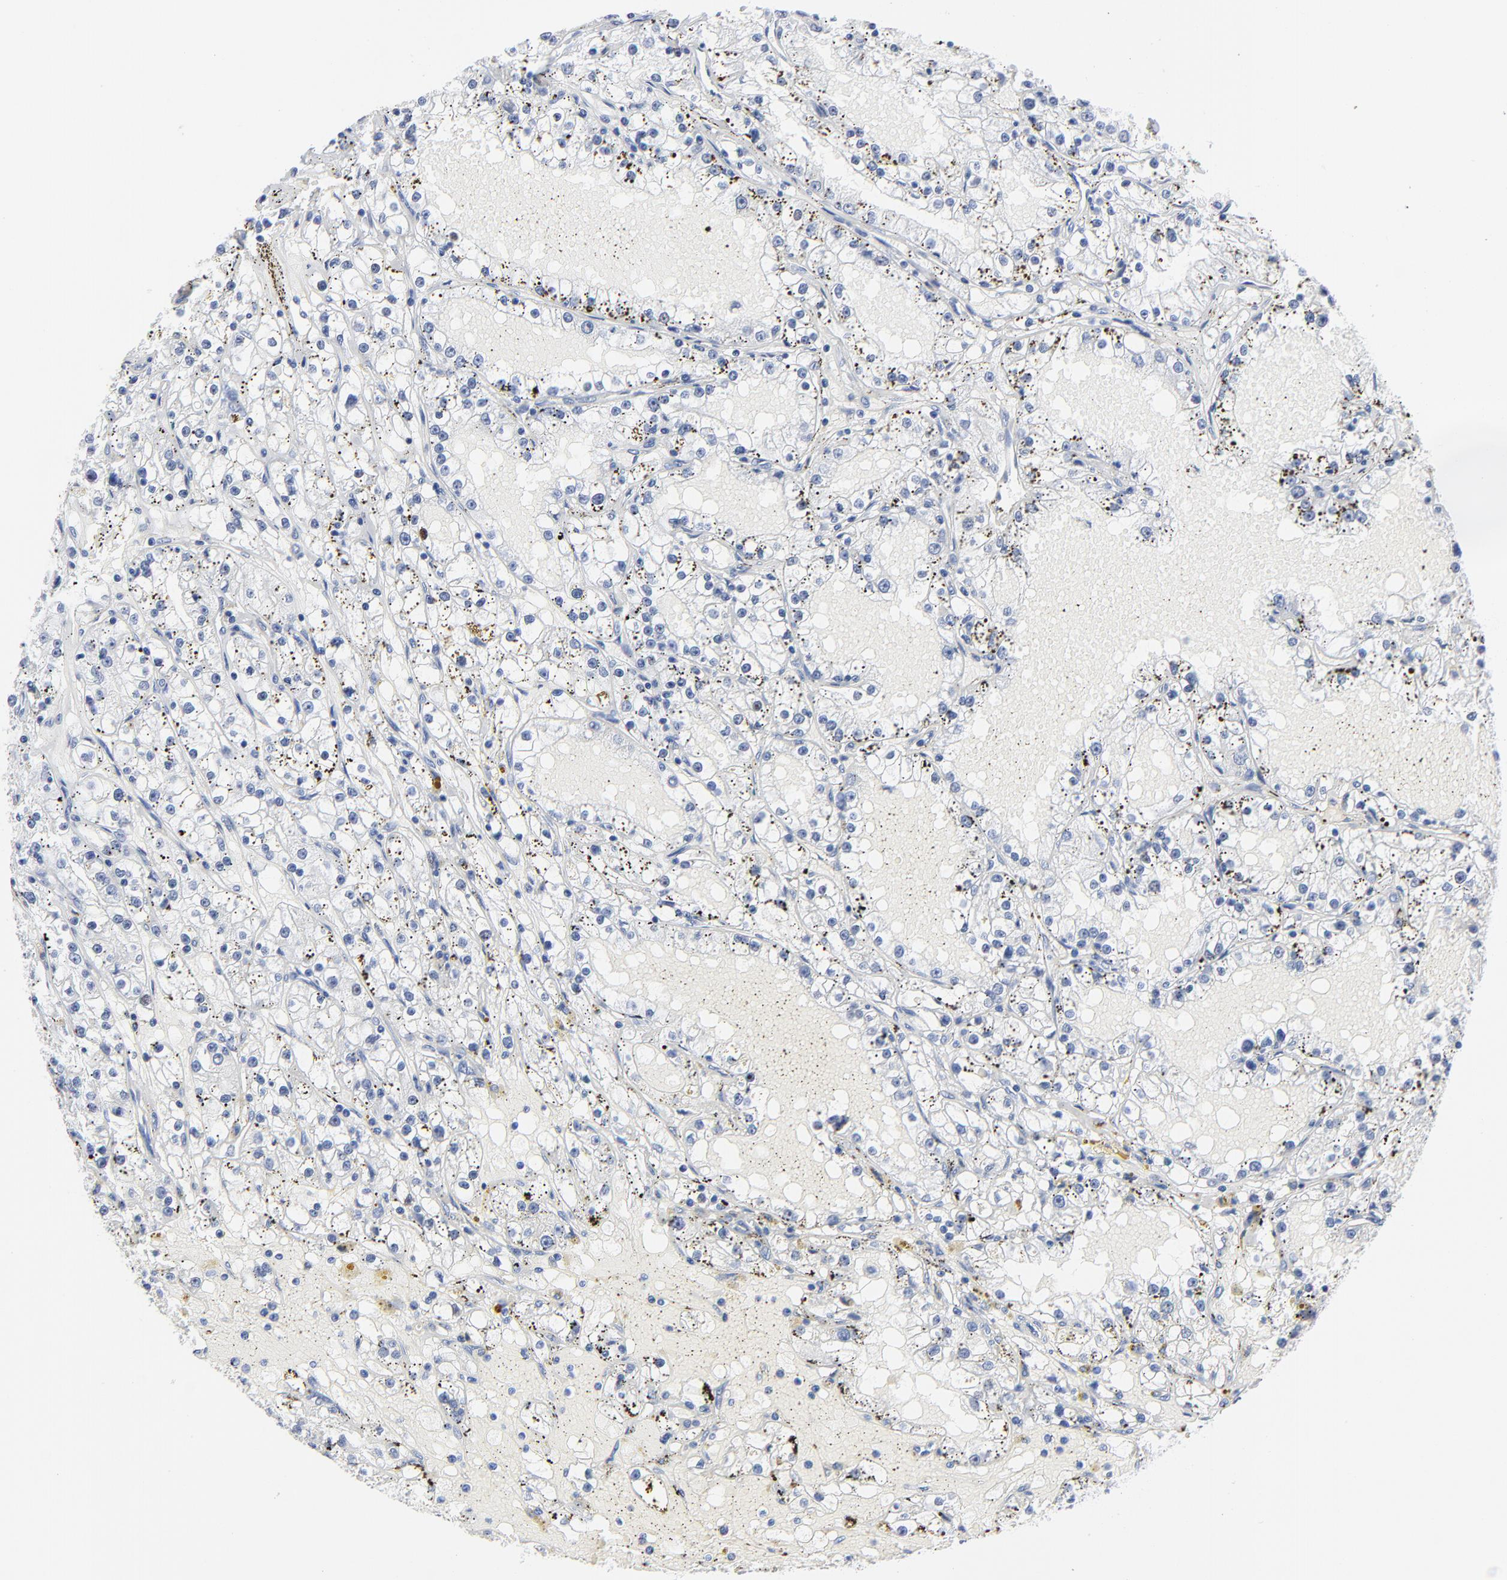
{"staining": {"intensity": "moderate", "quantity": "<25%", "location": "nuclear"}, "tissue": "renal cancer", "cell_type": "Tumor cells", "image_type": "cancer", "snomed": [{"axis": "morphology", "description": "Adenocarcinoma, NOS"}, {"axis": "topography", "description": "Kidney"}], "caption": "Moderate nuclear positivity for a protein is appreciated in approximately <25% of tumor cells of renal adenocarcinoma using IHC.", "gene": "JUN", "patient": {"sex": "male", "age": 56}}